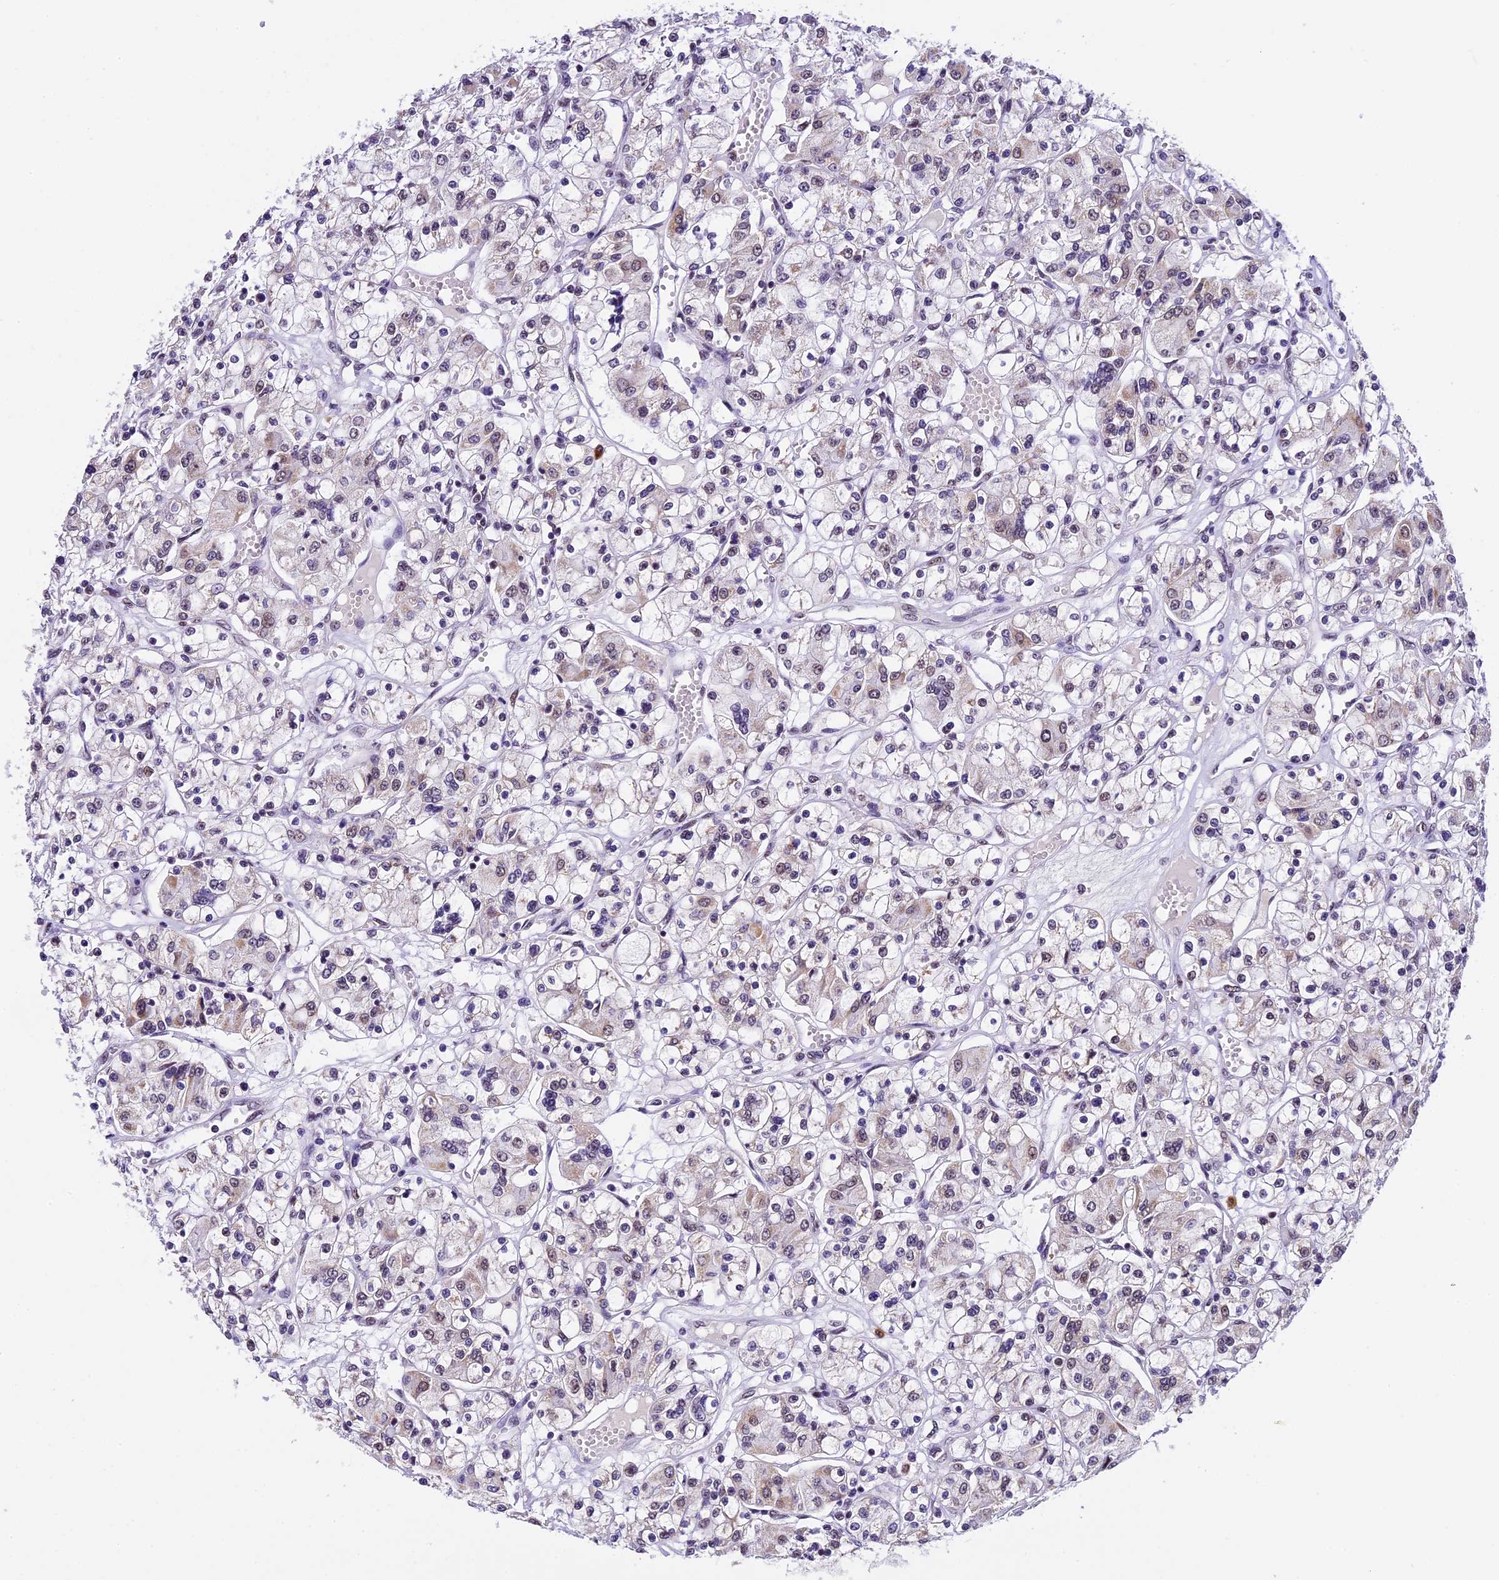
{"staining": {"intensity": "weak", "quantity": "<25%", "location": "nuclear"}, "tissue": "renal cancer", "cell_type": "Tumor cells", "image_type": "cancer", "snomed": [{"axis": "morphology", "description": "Adenocarcinoma, NOS"}, {"axis": "topography", "description": "Kidney"}], "caption": "Tumor cells show no significant positivity in adenocarcinoma (renal). (Brightfield microscopy of DAB immunohistochemistry (IHC) at high magnification).", "gene": "CARS2", "patient": {"sex": "female", "age": 59}}